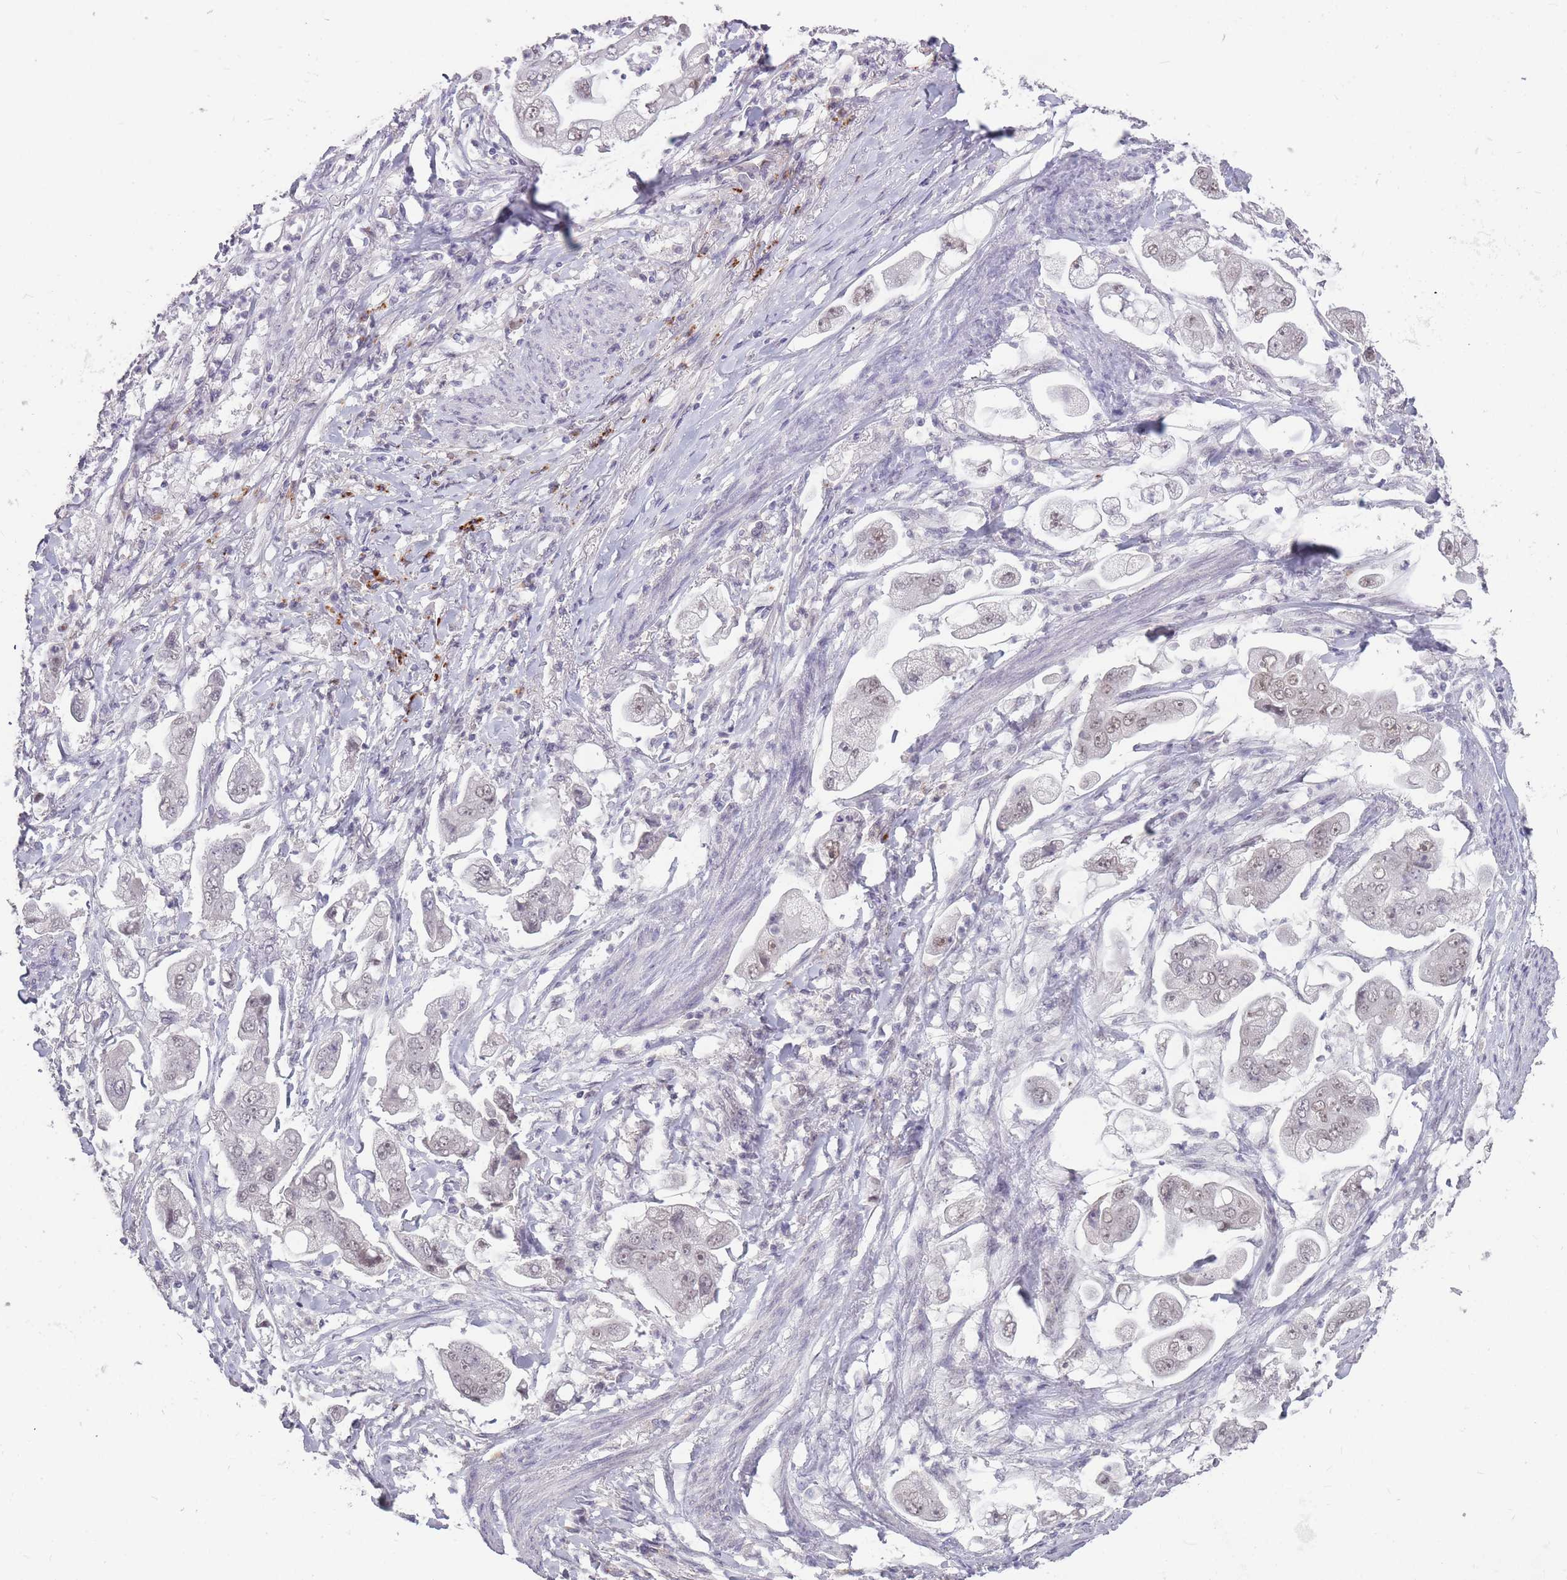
{"staining": {"intensity": "negative", "quantity": "none", "location": "none"}, "tissue": "stomach cancer", "cell_type": "Tumor cells", "image_type": "cancer", "snomed": [{"axis": "morphology", "description": "Adenocarcinoma, NOS"}, {"axis": "topography", "description": "Stomach"}], "caption": "DAB immunohistochemical staining of human stomach cancer reveals no significant expression in tumor cells.", "gene": "HNRNPUL1", "patient": {"sex": "male", "age": 62}}